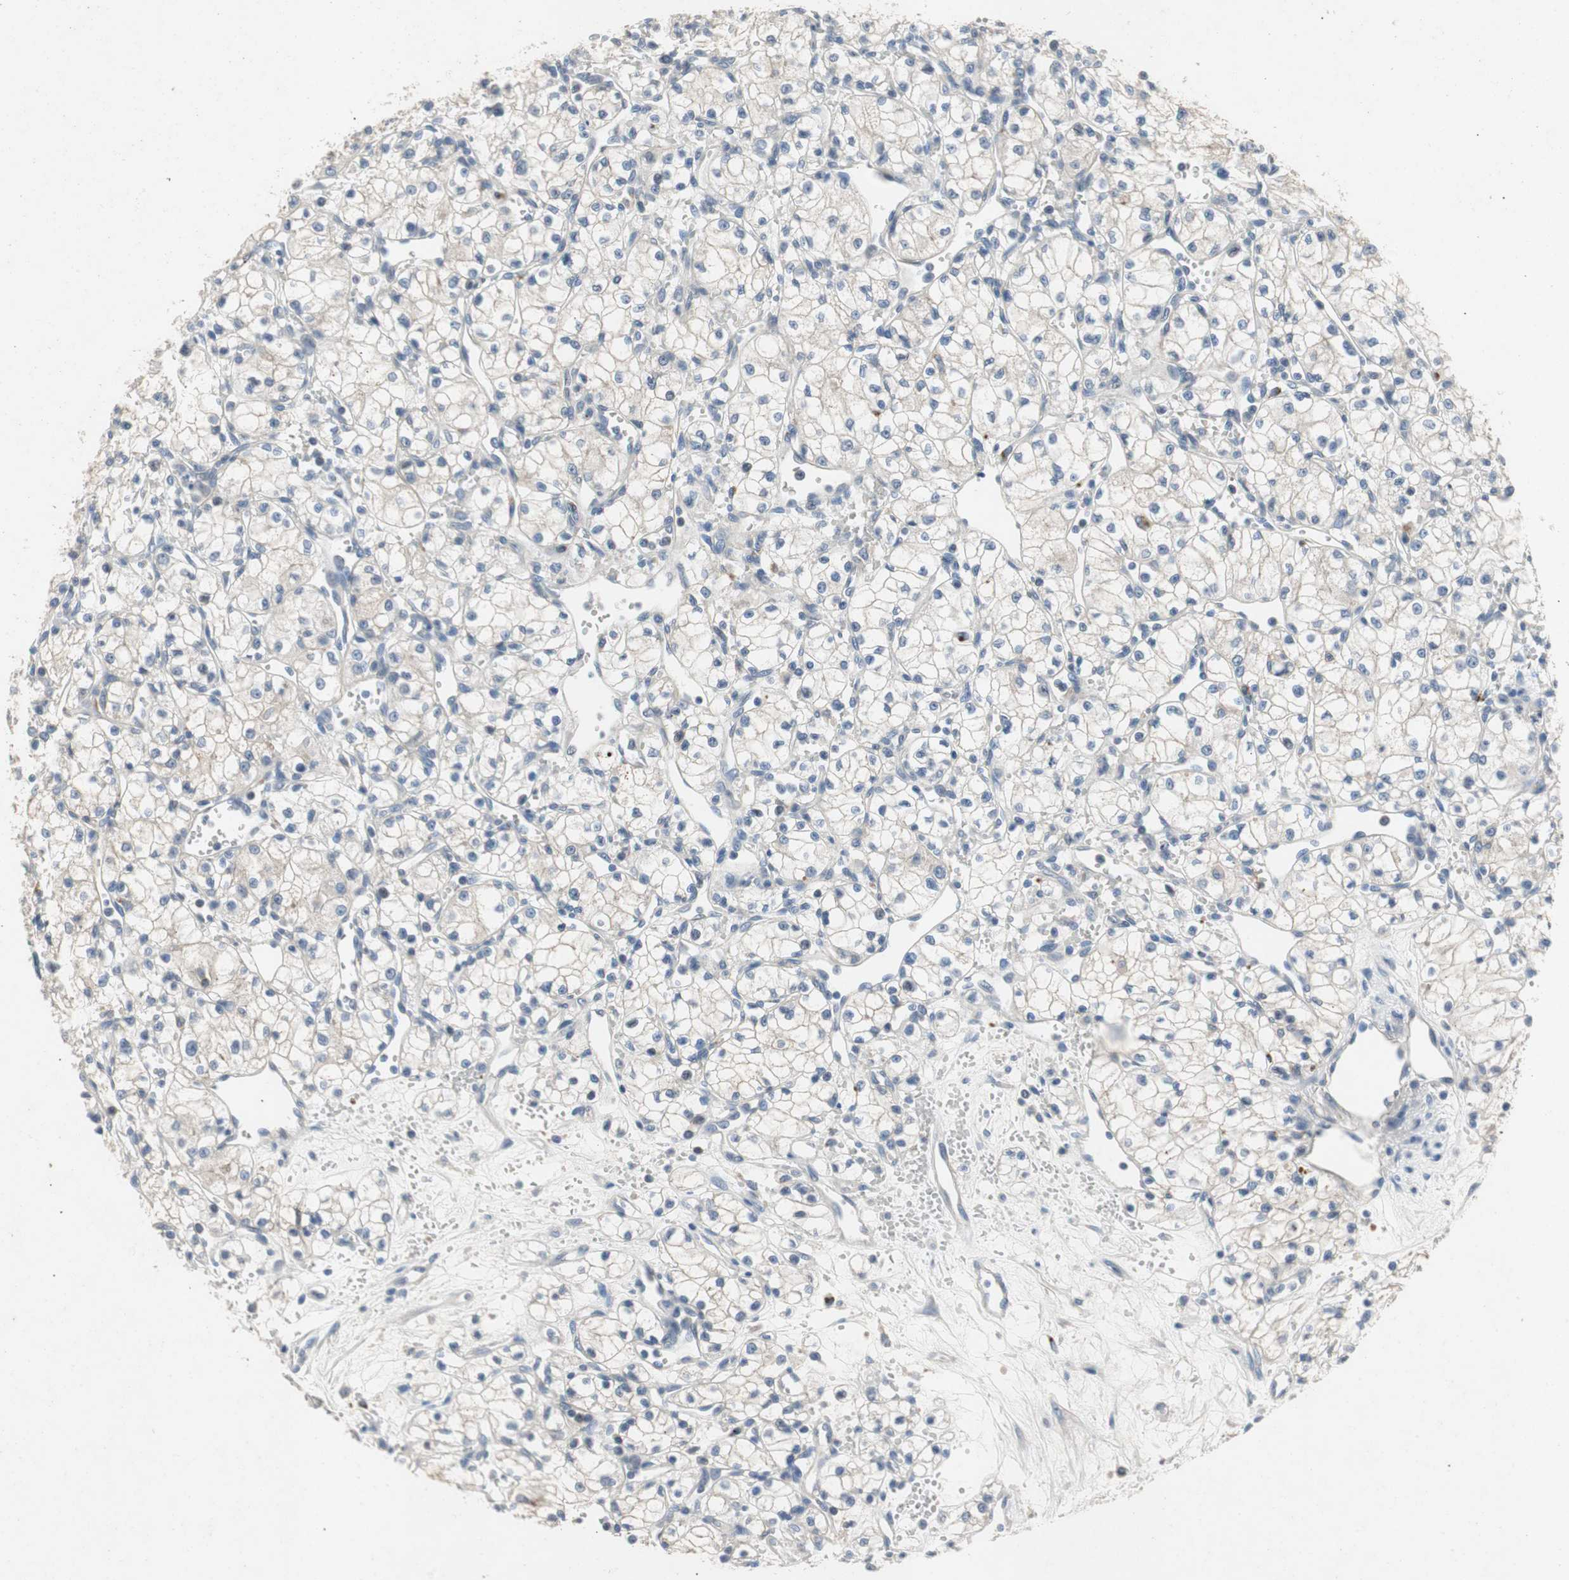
{"staining": {"intensity": "negative", "quantity": "none", "location": "none"}, "tissue": "renal cancer", "cell_type": "Tumor cells", "image_type": "cancer", "snomed": [{"axis": "morphology", "description": "Normal tissue, NOS"}, {"axis": "morphology", "description": "Adenocarcinoma, NOS"}, {"axis": "topography", "description": "Kidney"}], "caption": "DAB immunohistochemical staining of human renal adenocarcinoma demonstrates no significant expression in tumor cells.", "gene": "ALPL", "patient": {"sex": "male", "age": 59}}